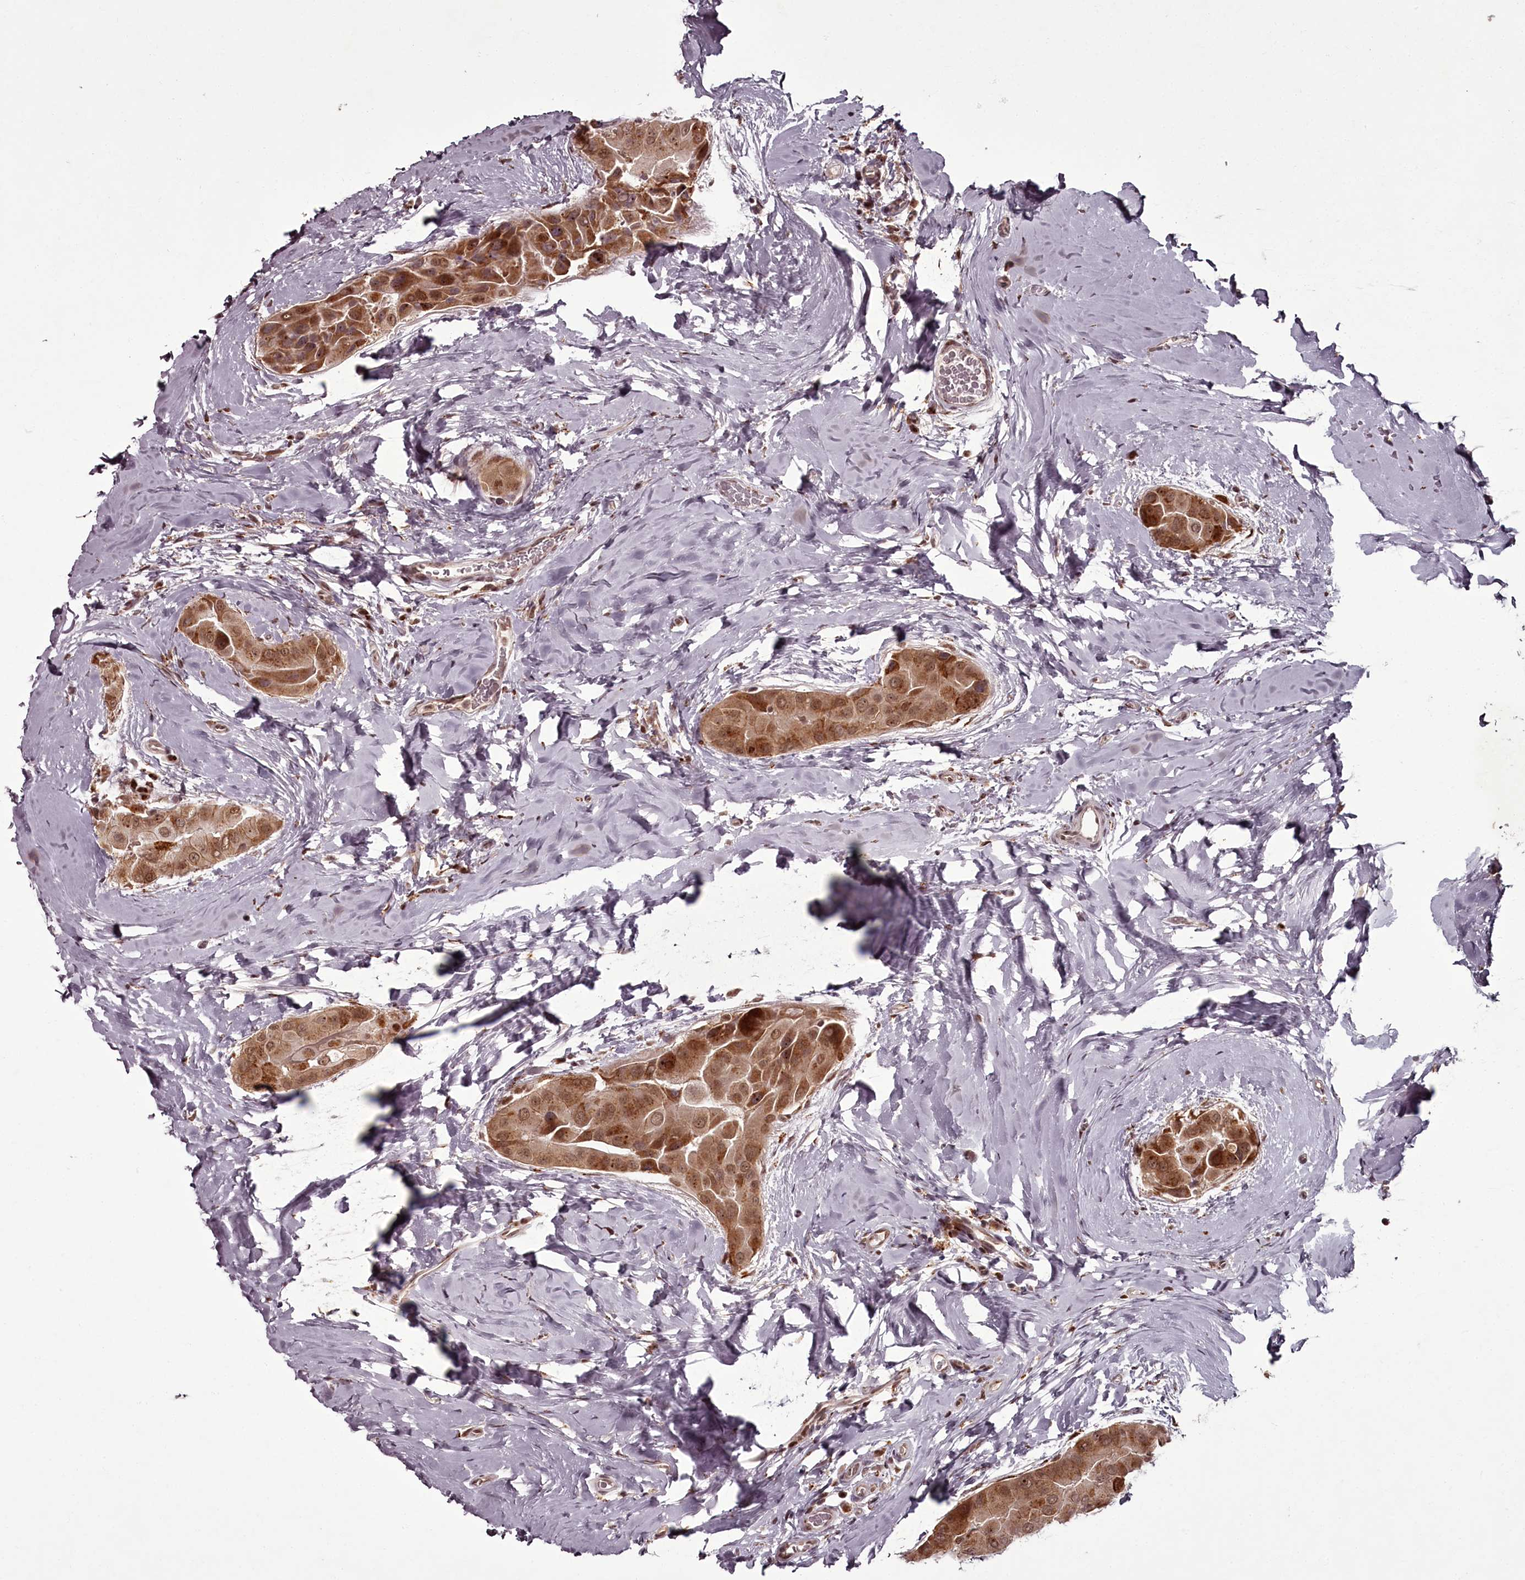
{"staining": {"intensity": "moderate", "quantity": ">75%", "location": "cytoplasmic/membranous,nuclear"}, "tissue": "thyroid cancer", "cell_type": "Tumor cells", "image_type": "cancer", "snomed": [{"axis": "morphology", "description": "Papillary adenocarcinoma, NOS"}, {"axis": "topography", "description": "Thyroid gland"}], "caption": "Immunohistochemical staining of thyroid cancer shows medium levels of moderate cytoplasmic/membranous and nuclear protein staining in approximately >75% of tumor cells. (Stains: DAB in brown, nuclei in blue, Microscopy: brightfield microscopy at high magnification).", "gene": "CEP83", "patient": {"sex": "male", "age": 33}}